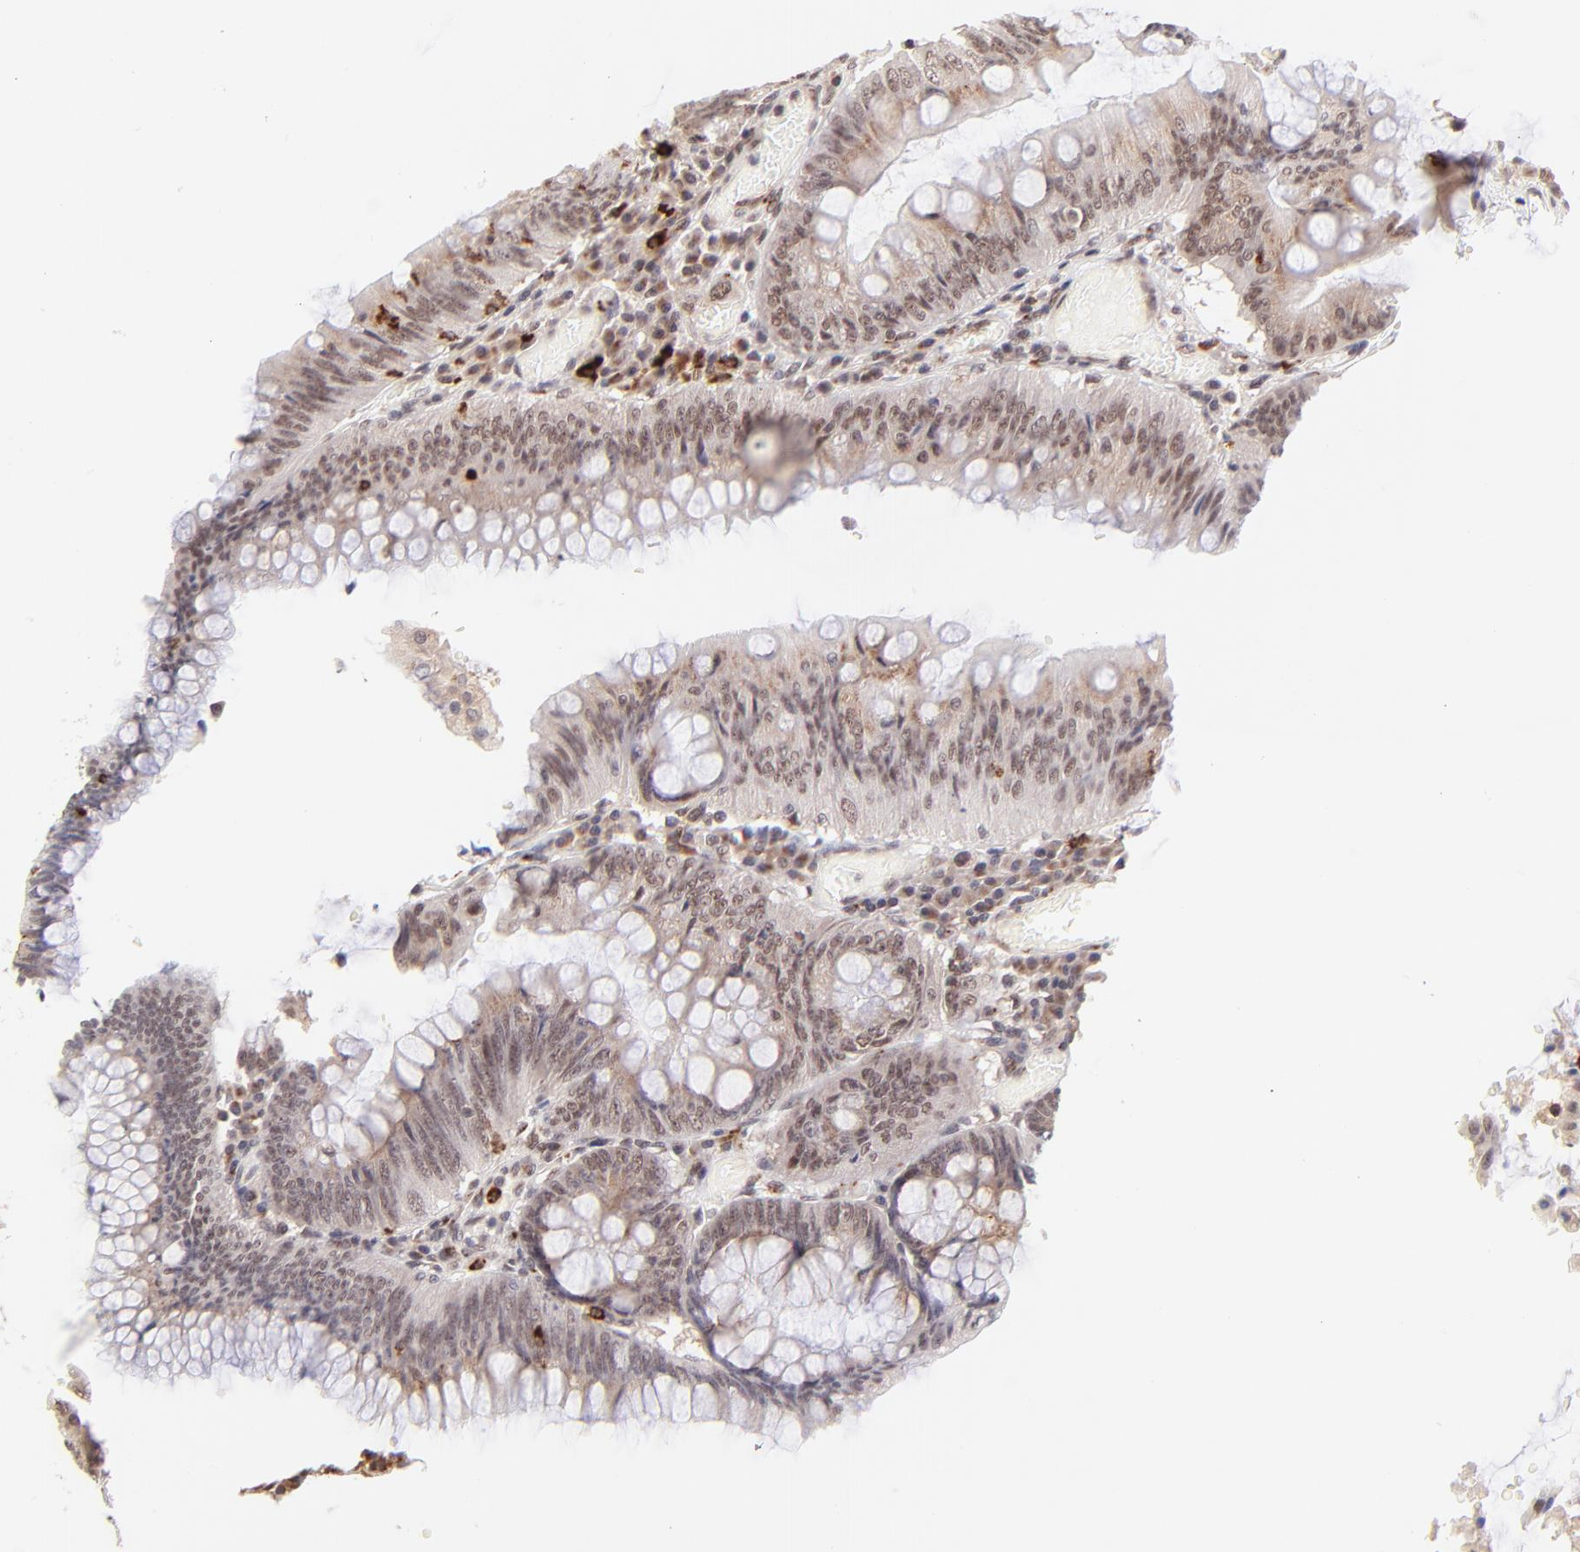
{"staining": {"intensity": "moderate", "quantity": ">75%", "location": "nuclear"}, "tissue": "rectum", "cell_type": "Glandular cells", "image_type": "normal", "snomed": [{"axis": "morphology", "description": "Normal tissue, NOS"}, {"axis": "topography", "description": "Rectum"}], "caption": "Benign rectum demonstrates moderate nuclear positivity in approximately >75% of glandular cells, visualized by immunohistochemistry. (DAB (3,3'-diaminobenzidine) = brown stain, brightfield microscopy at high magnification).", "gene": "MED12", "patient": {"sex": "female", "age": 46}}